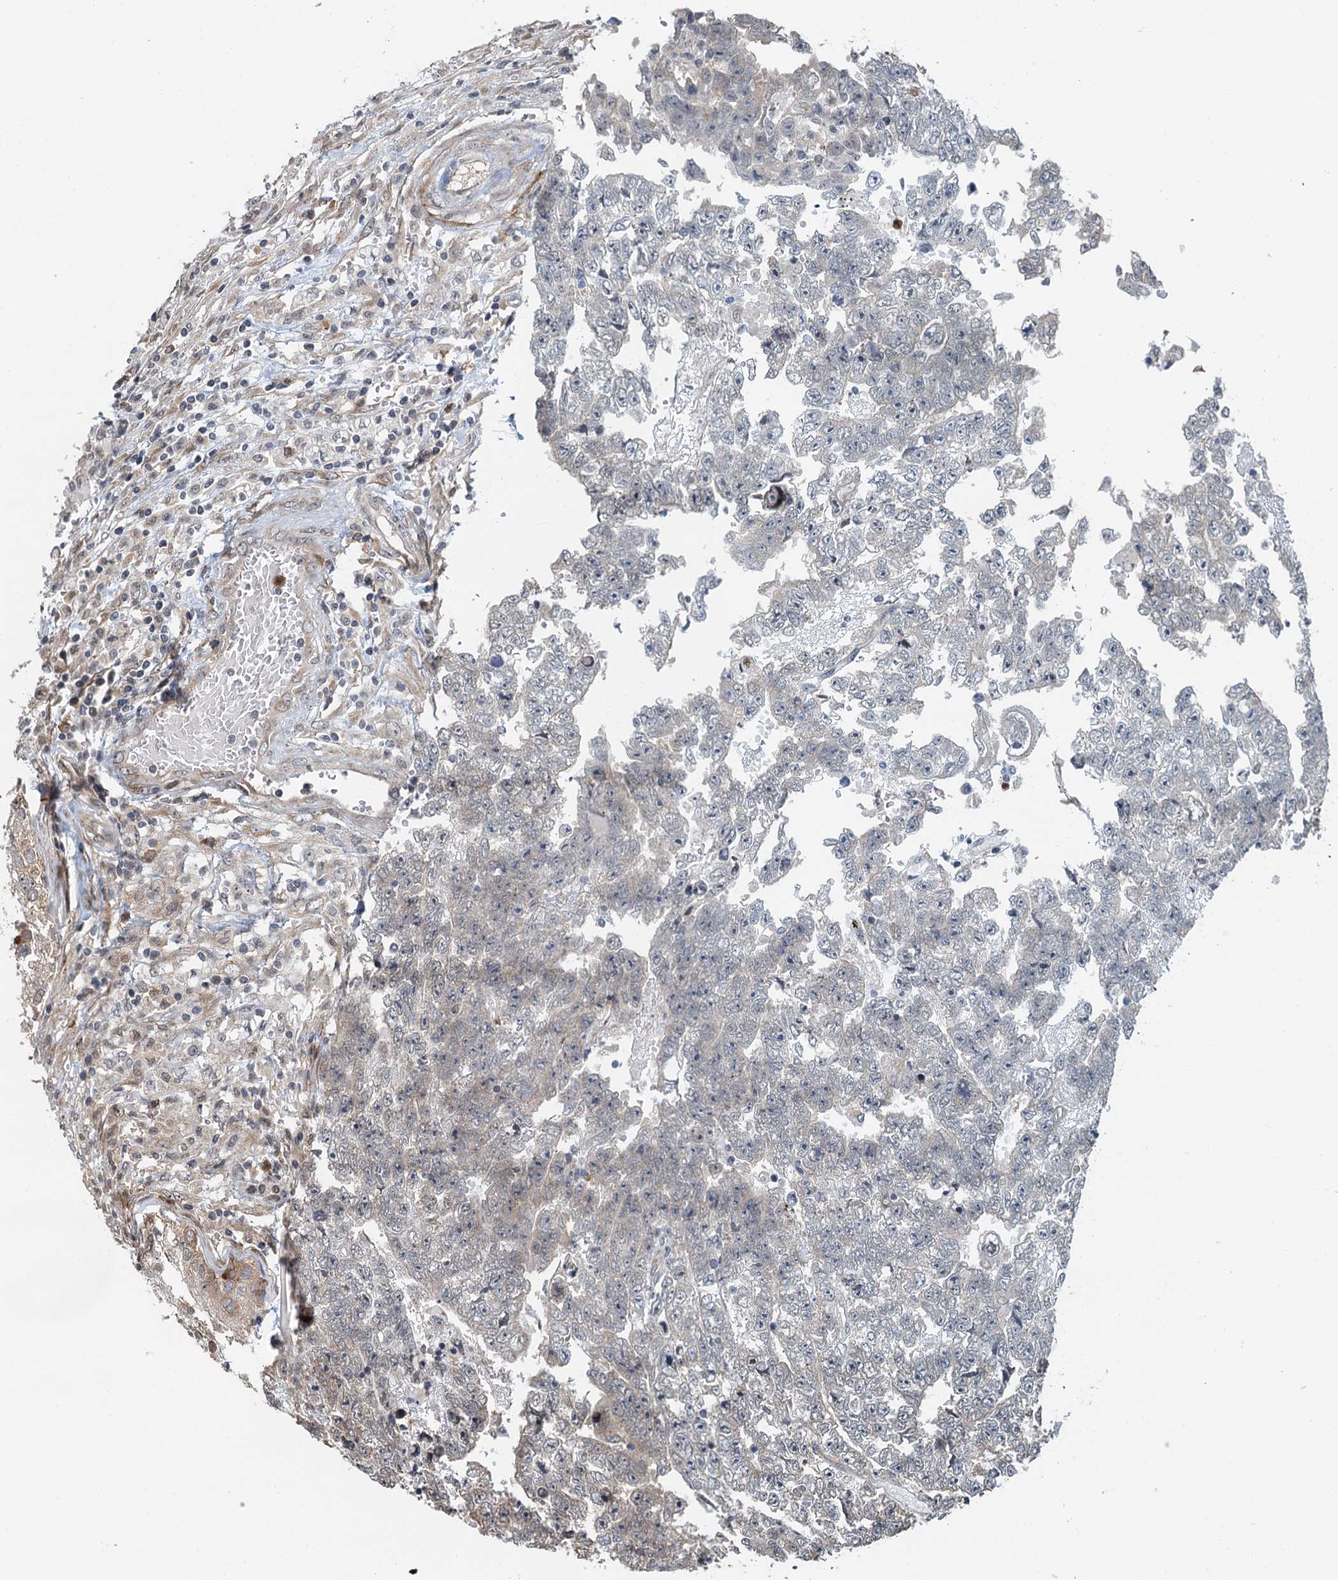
{"staining": {"intensity": "negative", "quantity": "none", "location": "none"}, "tissue": "testis cancer", "cell_type": "Tumor cells", "image_type": "cancer", "snomed": [{"axis": "morphology", "description": "Carcinoma, Embryonal, NOS"}, {"axis": "topography", "description": "Testis"}], "caption": "High power microscopy photomicrograph of an IHC photomicrograph of testis cancer, revealing no significant expression in tumor cells. (DAB (3,3'-diaminobenzidine) immunohistochemistry (IHC), high magnification).", "gene": "WHAMM", "patient": {"sex": "male", "age": 25}}